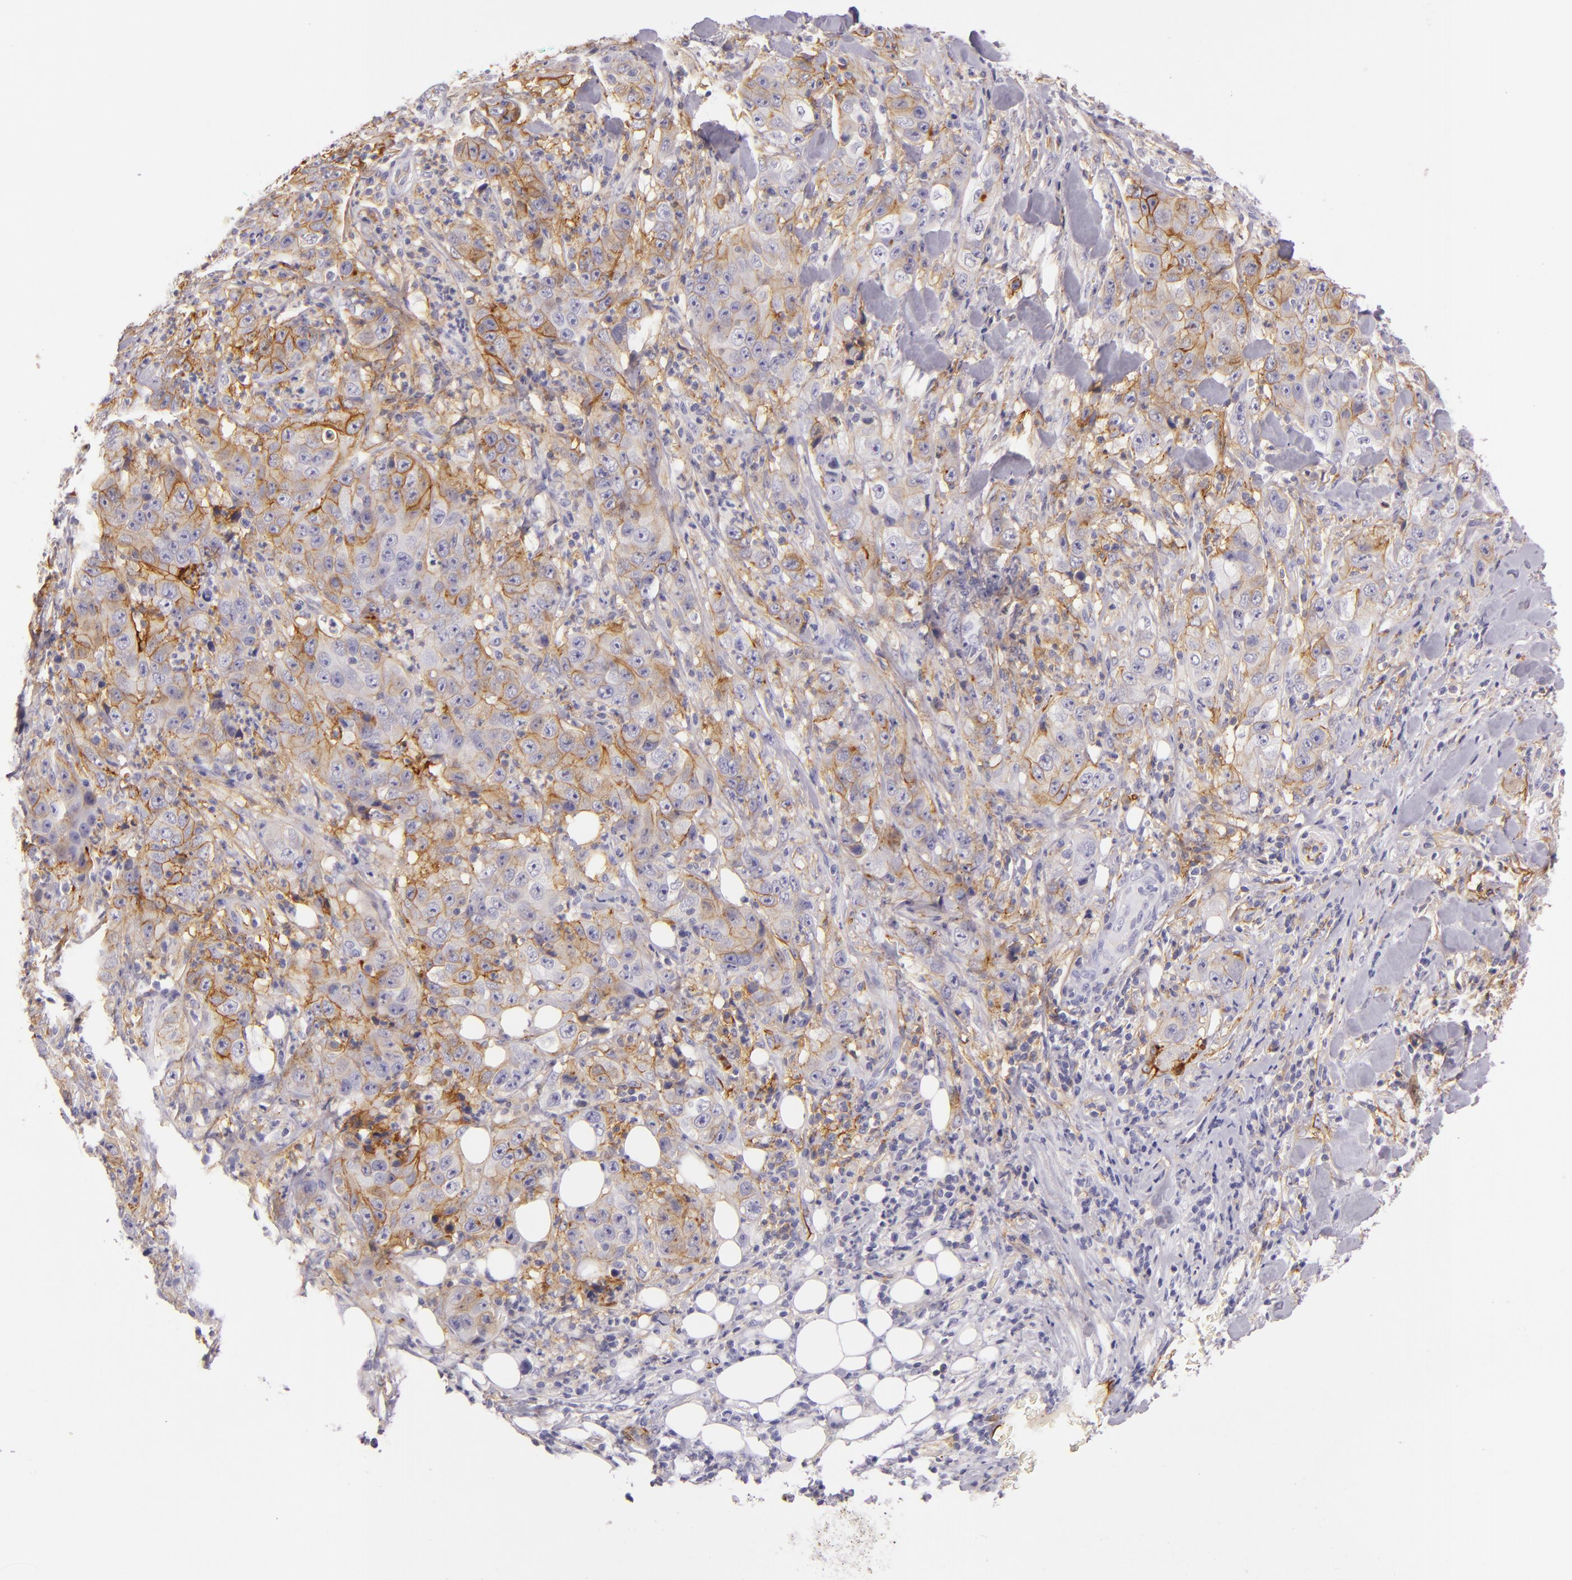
{"staining": {"intensity": "weak", "quantity": "25%-75%", "location": "cytoplasmic/membranous"}, "tissue": "lung cancer", "cell_type": "Tumor cells", "image_type": "cancer", "snomed": [{"axis": "morphology", "description": "Squamous cell carcinoma, NOS"}, {"axis": "topography", "description": "Lung"}], "caption": "Tumor cells exhibit weak cytoplasmic/membranous staining in about 25%-75% of cells in lung cancer. (brown staining indicates protein expression, while blue staining denotes nuclei).", "gene": "ICAM1", "patient": {"sex": "male", "age": 64}}